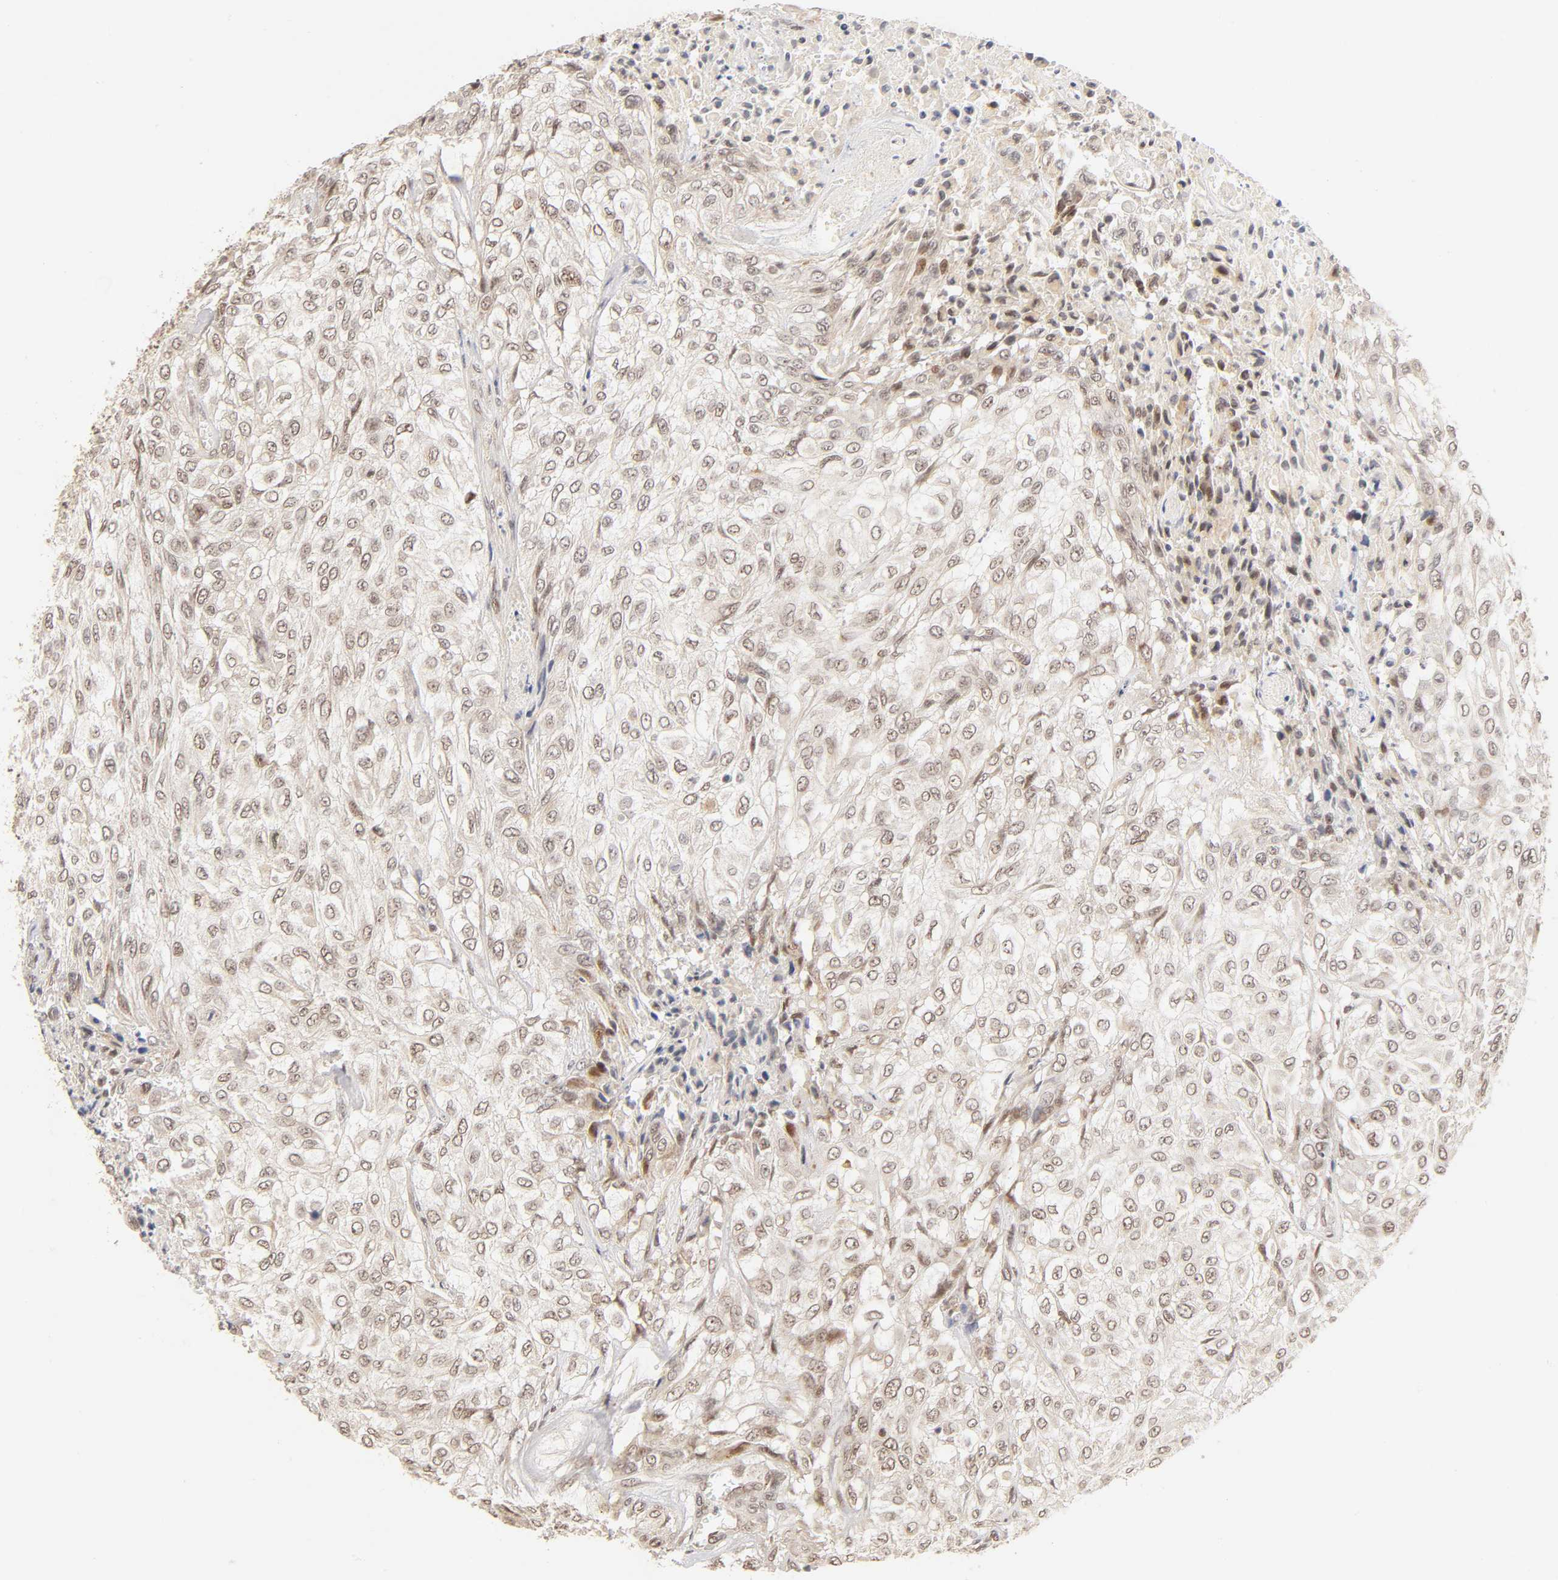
{"staining": {"intensity": "negative", "quantity": "none", "location": "none"}, "tissue": "urothelial cancer", "cell_type": "Tumor cells", "image_type": "cancer", "snomed": [{"axis": "morphology", "description": "Urothelial carcinoma, High grade"}, {"axis": "topography", "description": "Urinary bladder"}], "caption": "IHC of urothelial cancer reveals no staining in tumor cells.", "gene": "TAF10", "patient": {"sex": "male", "age": 57}}